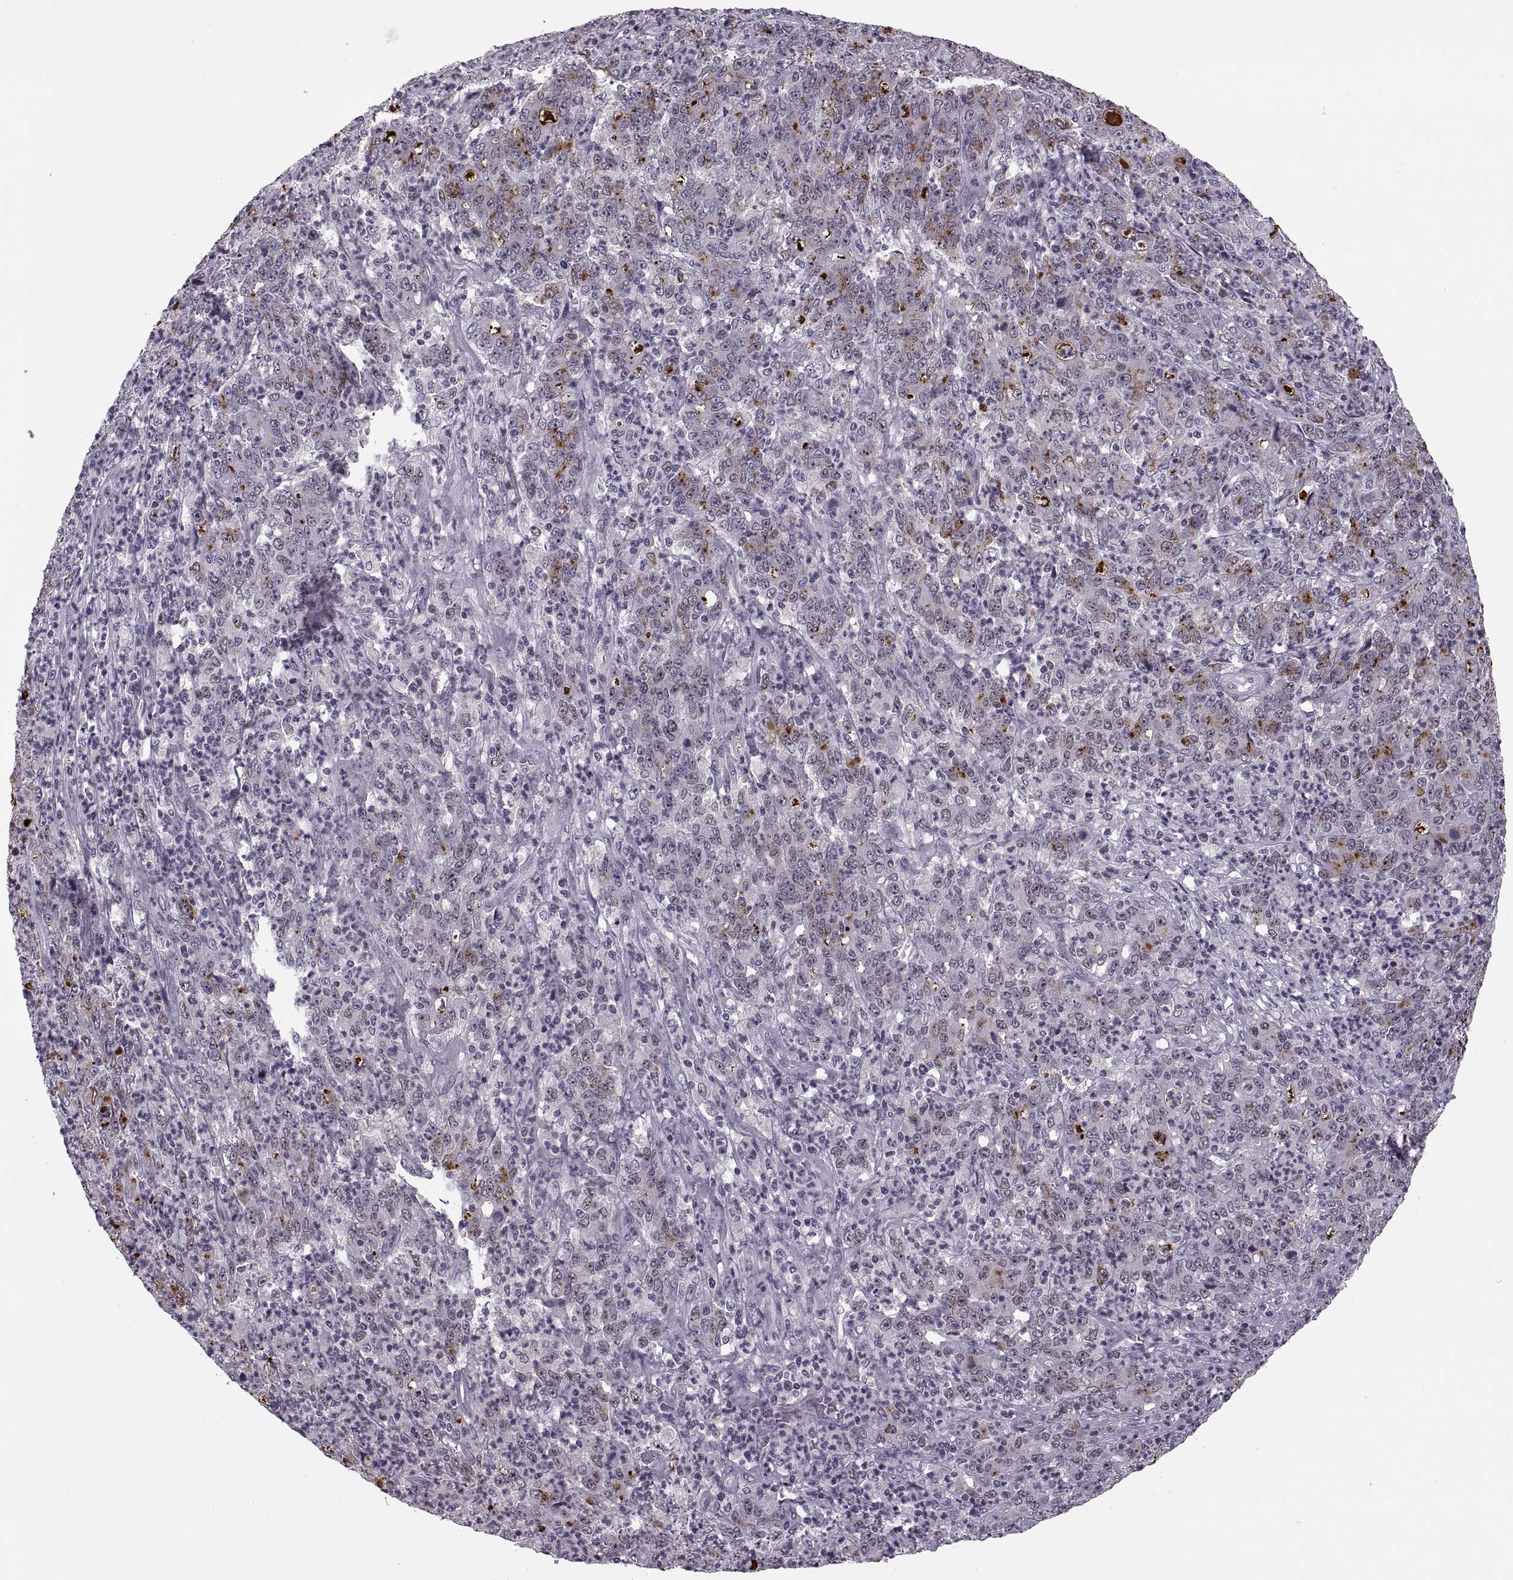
{"staining": {"intensity": "negative", "quantity": "none", "location": "none"}, "tissue": "stomach cancer", "cell_type": "Tumor cells", "image_type": "cancer", "snomed": [{"axis": "morphology", "description": "Adenocarcinoma, NOS"}, {"axis": "topography", "description": "Stomach, lower"}], "caption": "The histopathology image exhibits no significant staining in tumor cells of stomach cancer (adenocarcinoma).", "gene": "CACNA1F", "patient": {"sex": "female", "age": 71}}